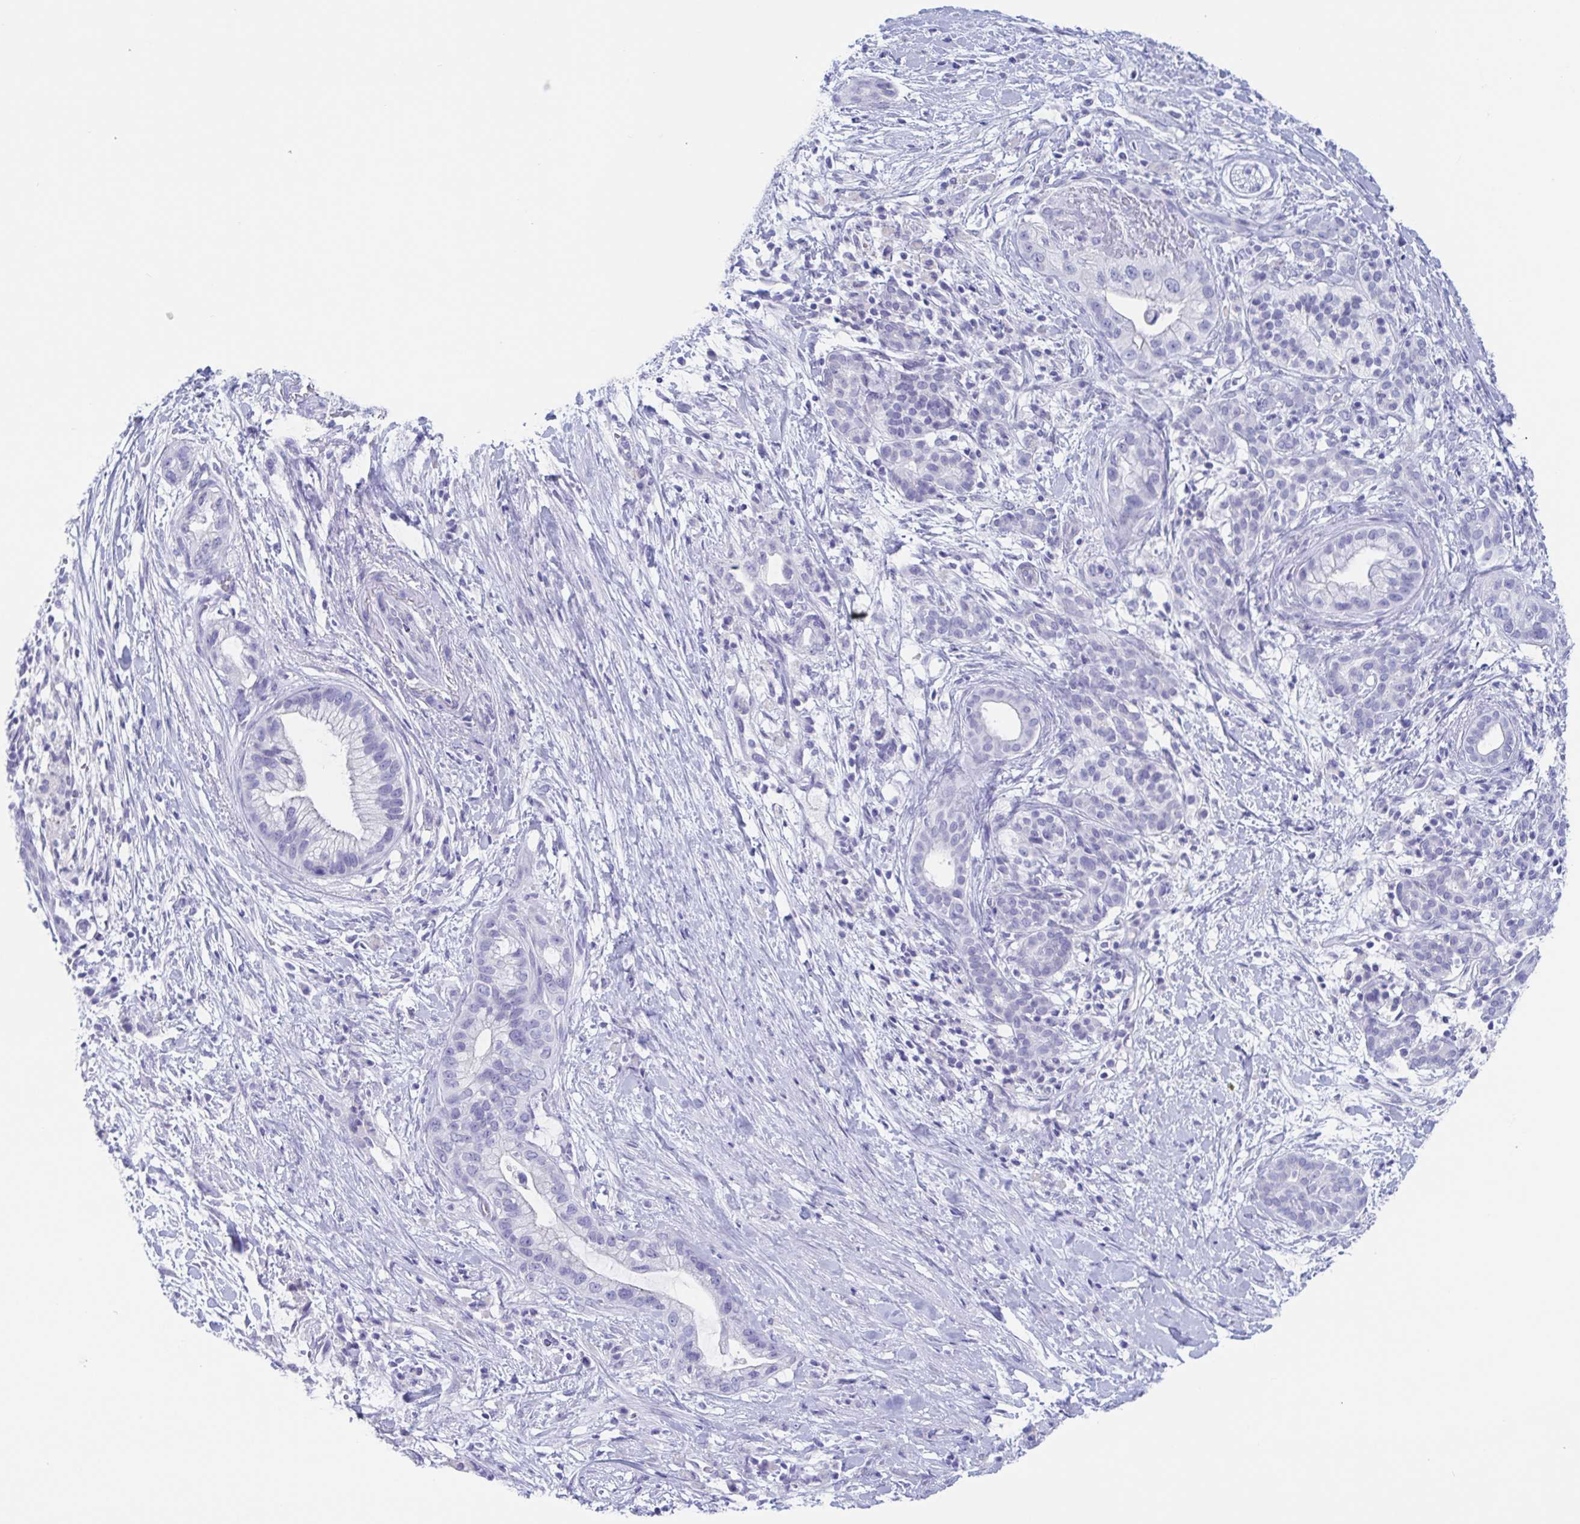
{"staining": {"intensity": "negative", "quantity": "none", "location": "none"}, "tissue": "pancreatic cancer", "cell_type": "Tumor cells", "image_type": "cancer", "snomed": [{"axis": "morphology", "description": "Adenocarcinoma, NOS"}, {"axis": "topography", "description": "Pancreas"}], "caption": "DAB (3,3'-diaminobenzidine) immunohistochemical staining of human adenocarcinoma (pancreatic) exhibits no significant staining in tumor cells.", "gene": "CDX4", "patient": {"sex": "male", "age": 44}}